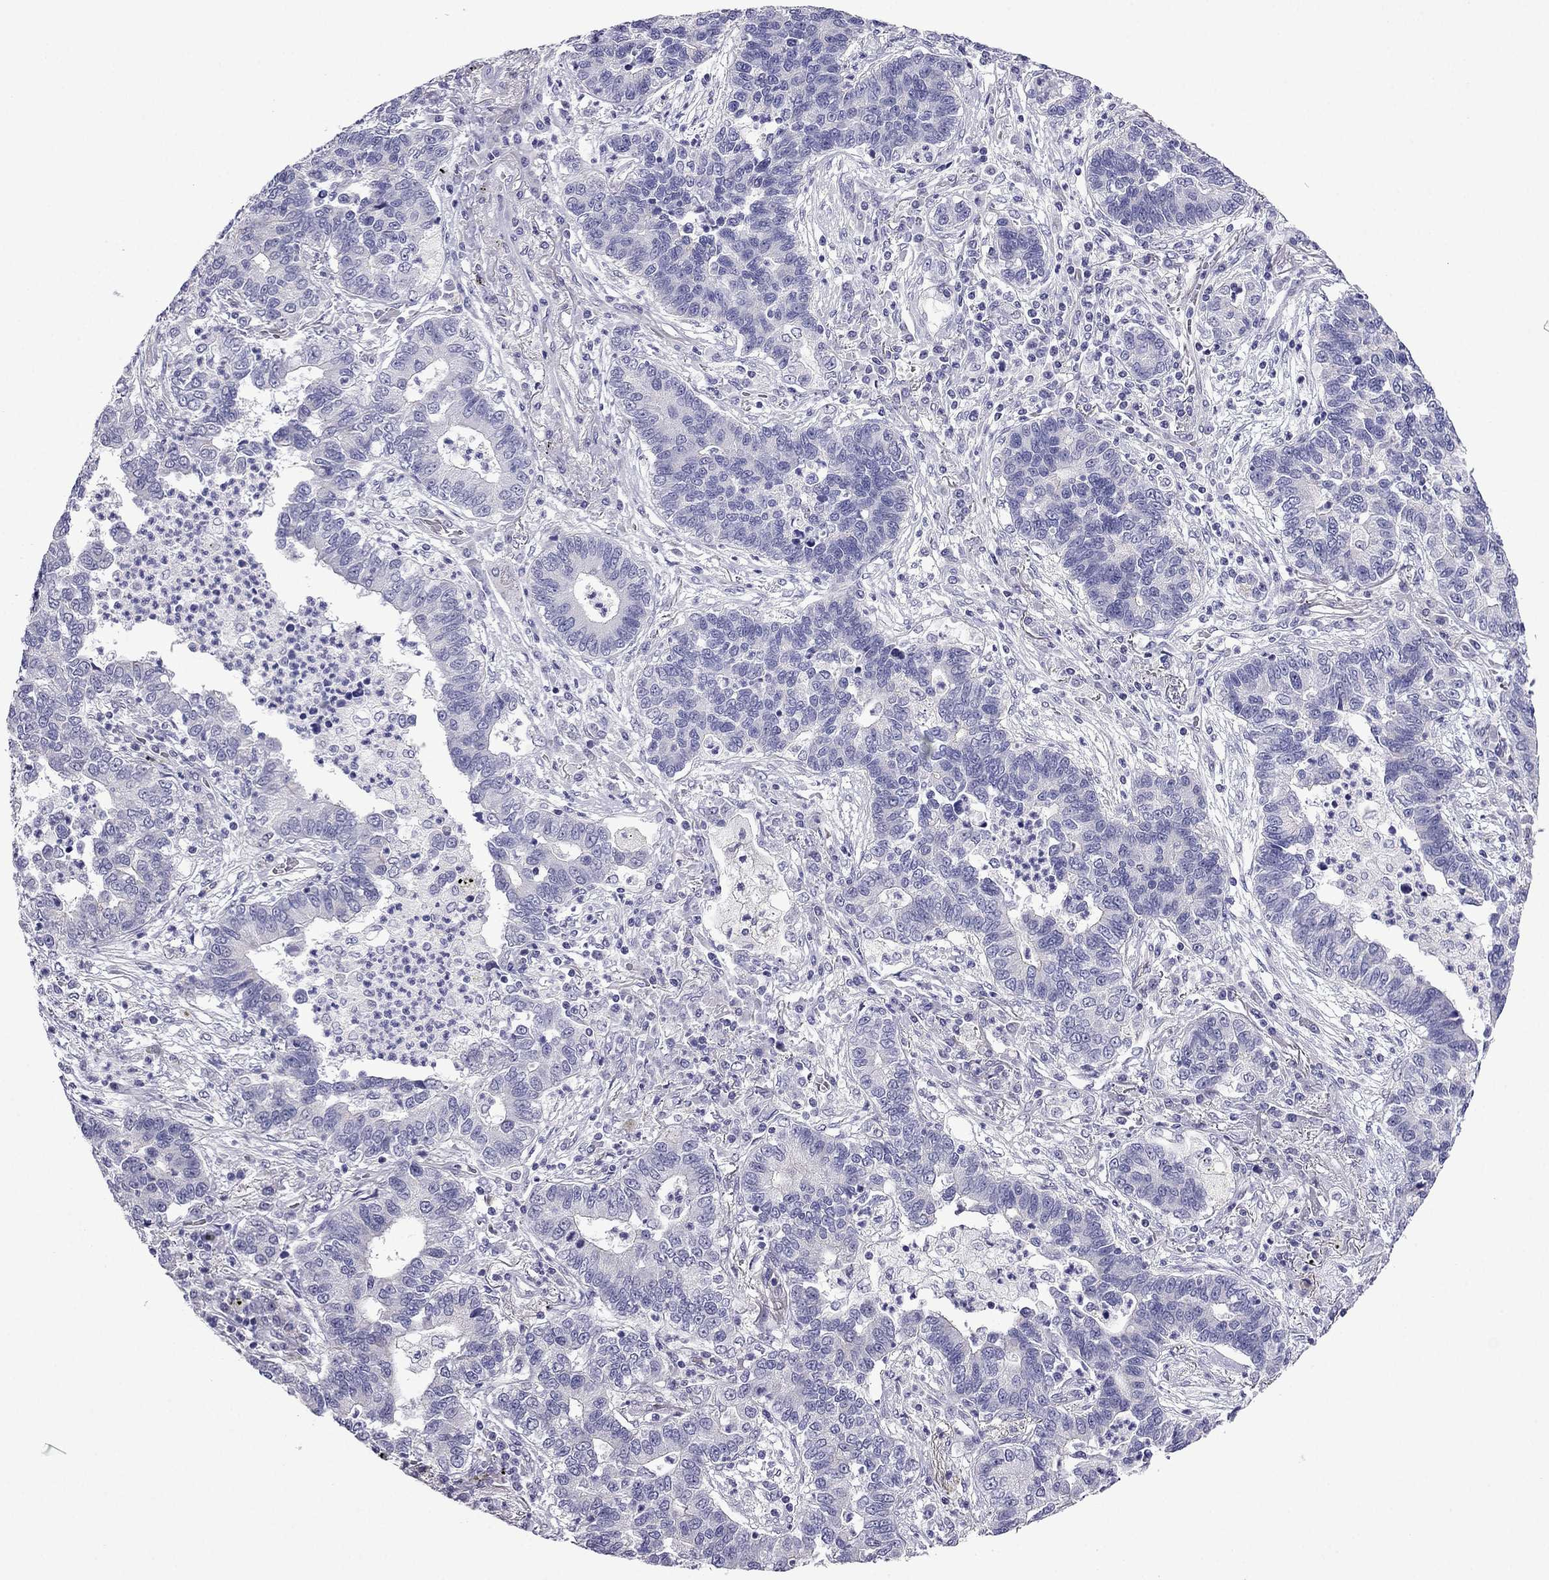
{"staining": {"intensity": "negative", "quantity": "none", "location": "none"}, "tissue": "lung cancer", "cell_type": "Tumor cells", "image_type": "cancer", "snomed": [{"axis": "morphology", "description": "Adenocarcinoma, NOS"}, {"axis": "topography", "description": "Lung"}], "caption": "Immunohistochemistry (IHC) of lung cancer displays no positivity in tumor cells. The staining is performed using DAB (3,3'-diaminobenzidine) brown chromogen with nuclei counter-stained in using hematoxylin.", "gene": "POM121L12", "patient": {"sex": "female", "age": 57}}